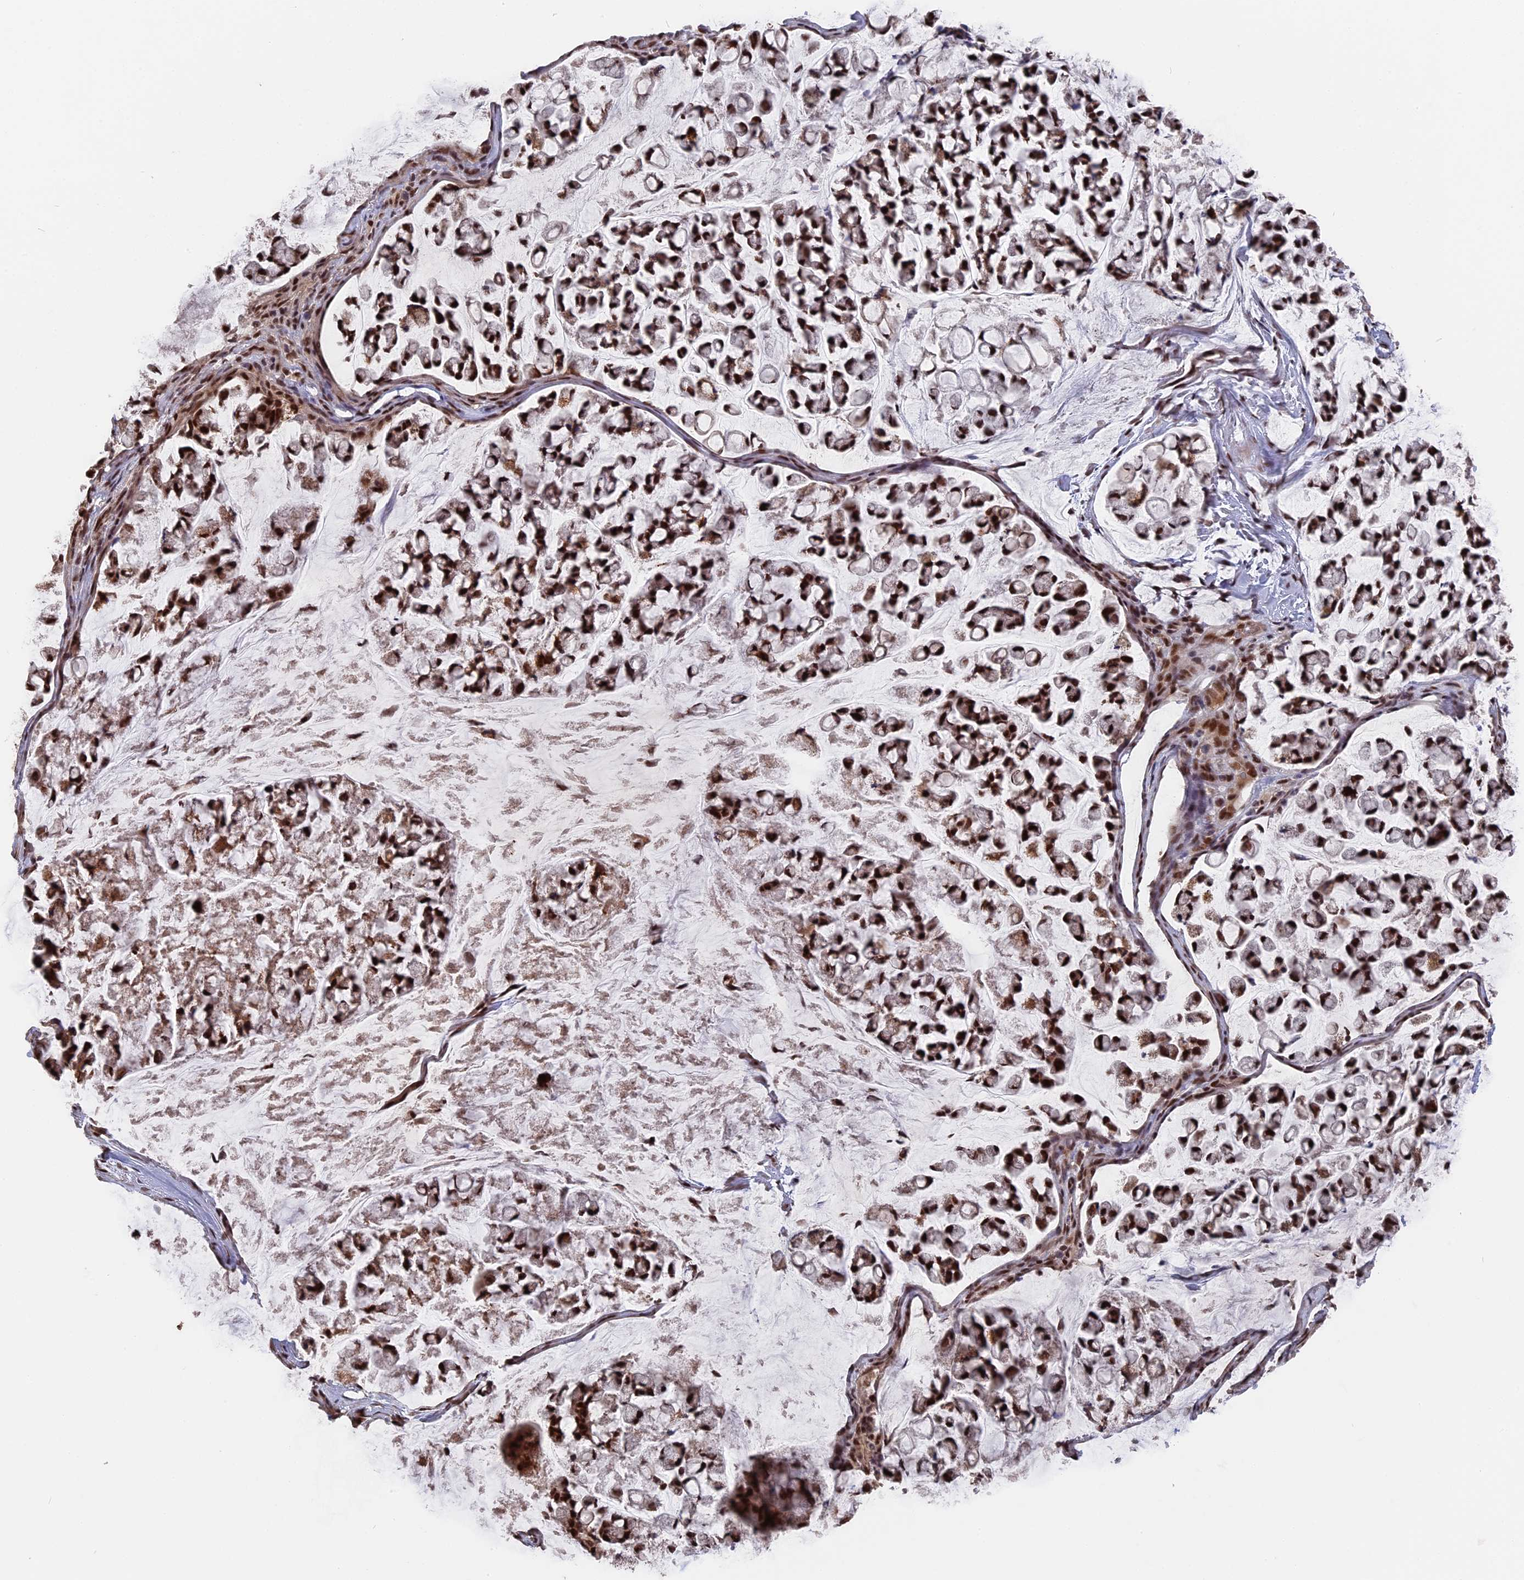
{"staining": {"intensity": "strong", "quantity": ">75%", "location": "cytoplasmic/membranous,nuclear"}, "tissue": "stomach cancer", "cell_type": "Tumor cells", "image_type": "cancer", "snomed": [{"axis": "morphology", "description": "Adenocarcinoma, NOS"}, {"axis": "topography", "description": "Stomach, lower"}], "caption": "Brown immunohistochemical staining in human stomach cancer (adenocarcinoma) demonstrates strong cytoplasmic/membranous and nuclear expression in approximately >75% of tumor cells. Nuclei are stained in blue.", "gene": "SF3A2", "patient": {"sex": "male", "age": 67}}